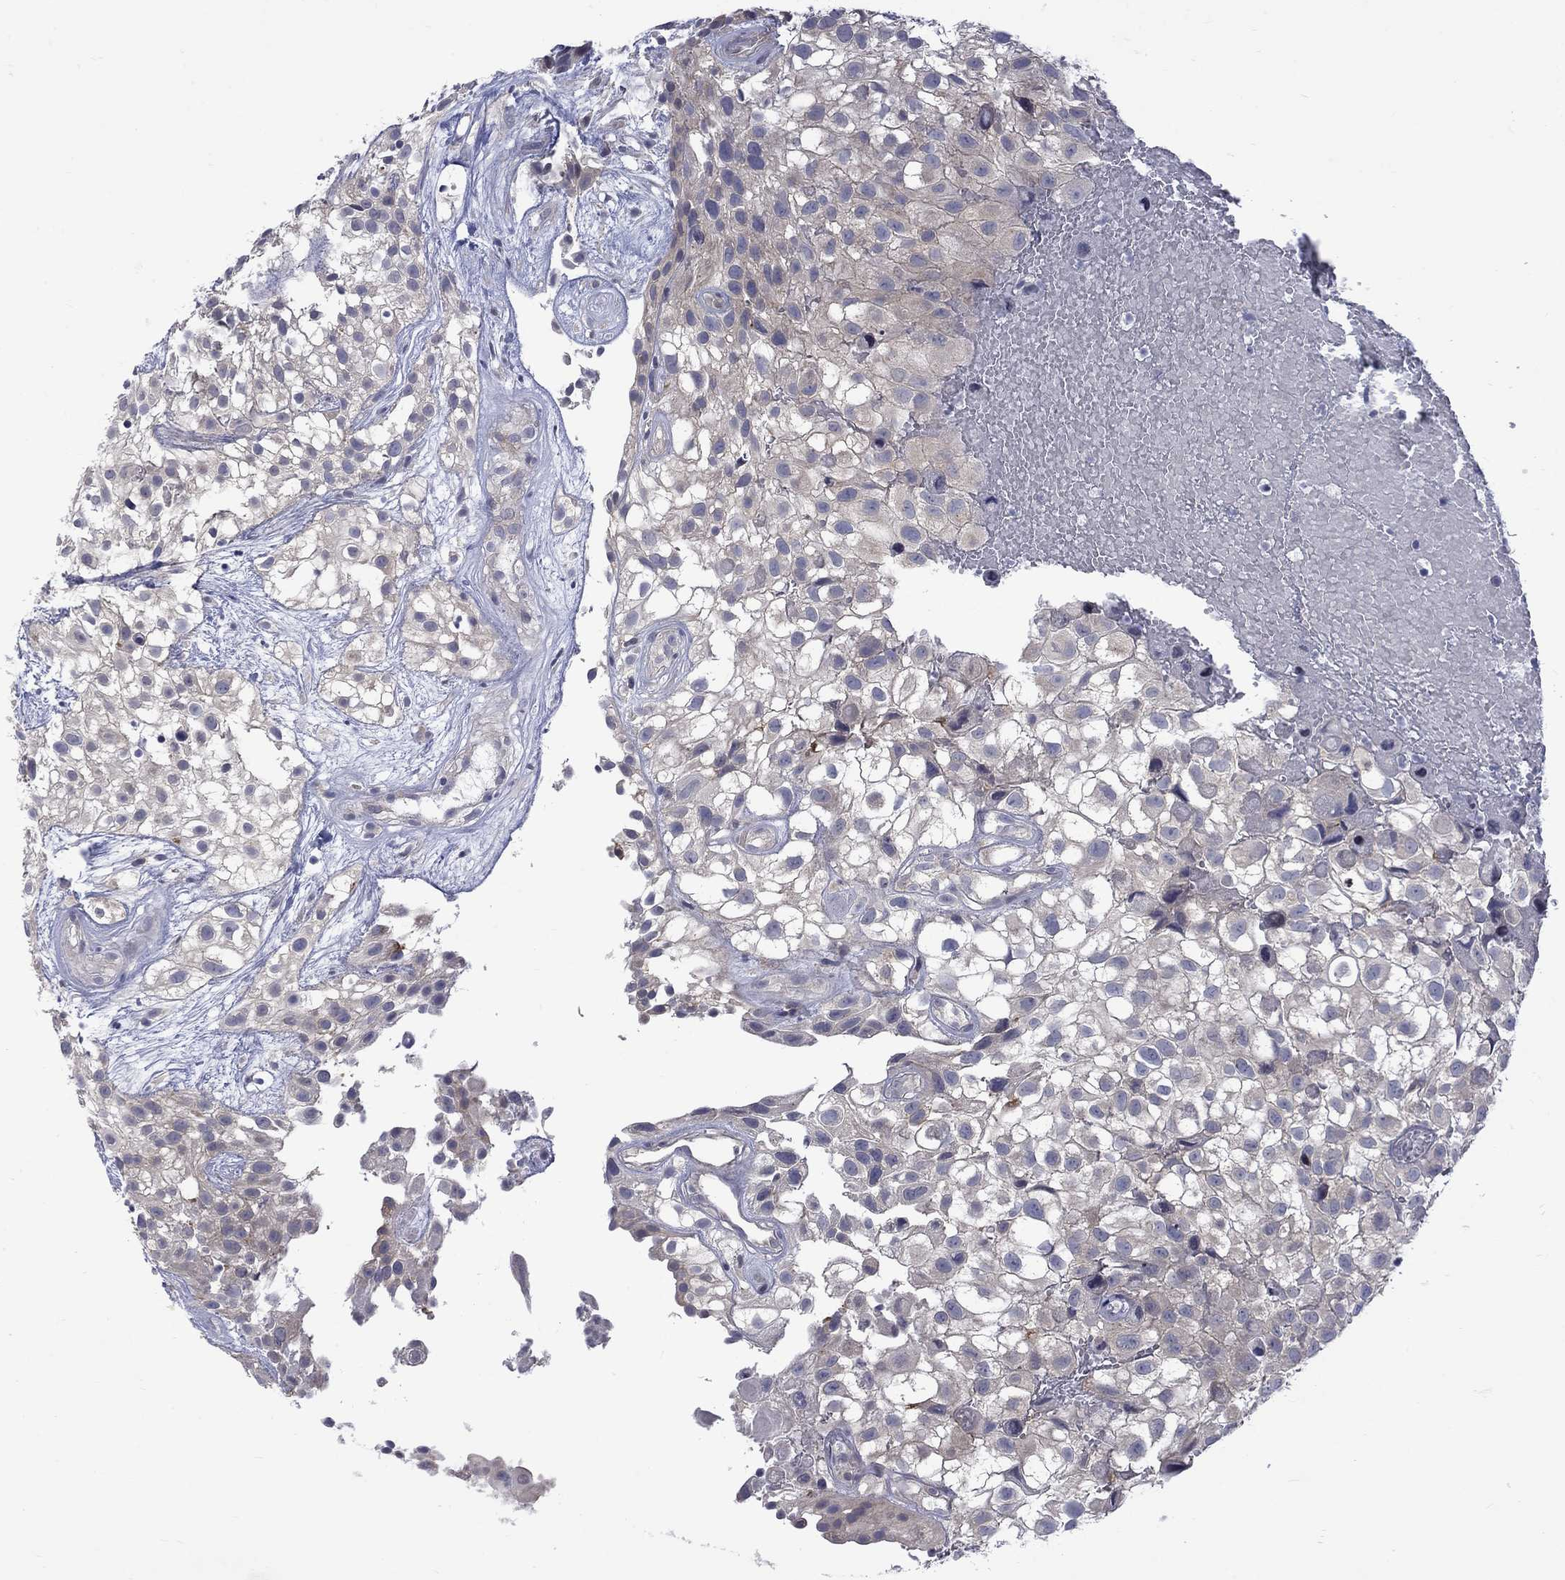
{"staining": {"intensity": "negative", "quantity": "none", "location": "none"}, "tissue": "urothelial cancer", "cell_type": "Tumor cells", "image_type": "cancer", "snomed": [{"axis": "morphology", "description": "Urothelial carcinoma, High grade"}, {"axis": "topography", "description": "Urinary bladder"}], "caption": "Protein analysis of urothelial cancer reveals no significant staining in tumor cells.", "gene": "SH2B1", "patient": {"sex": "male", "age": 56}}